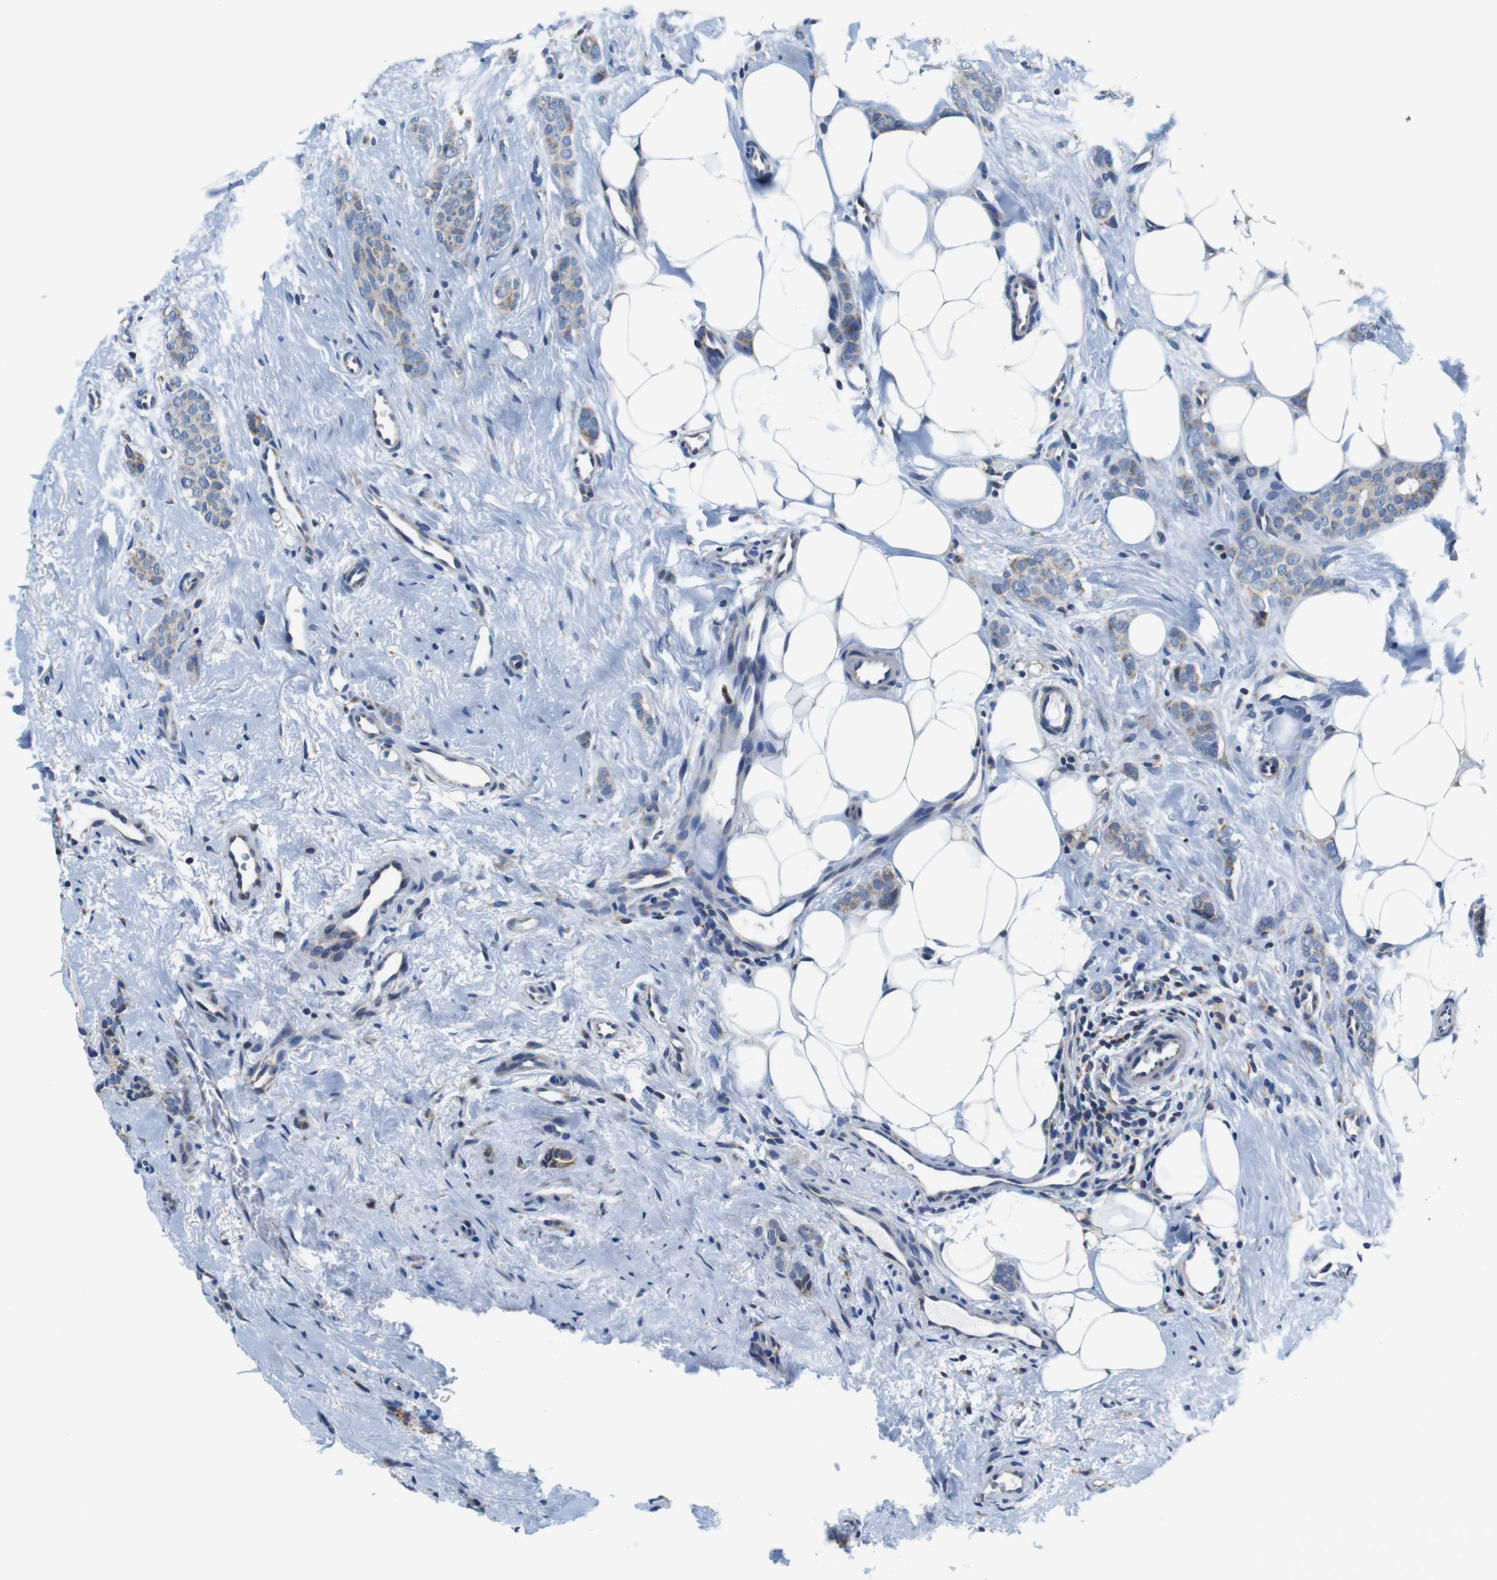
{"staining": {"intensity": "negative", "quantity": "none", "location": "none"}, "tissue": "breast cancer", "cell_type": "Tumor cells", "image_type": "cancer", "snomed": [{"axis": "morphology", "description": "Lobular carcinoma"}, {"axis": "topography", "description": "Skin"}, {"axis": "topography", "description": "Breast"}], "caption": "Immunohistochemical staining of breast cancer reveals no significant positivity in tumor cells. (DAB (3,3'-diaminobenzidine) IHC, high magnification).", "gene": "LRP4", "patient": {"sex": "female", "age": 46}}